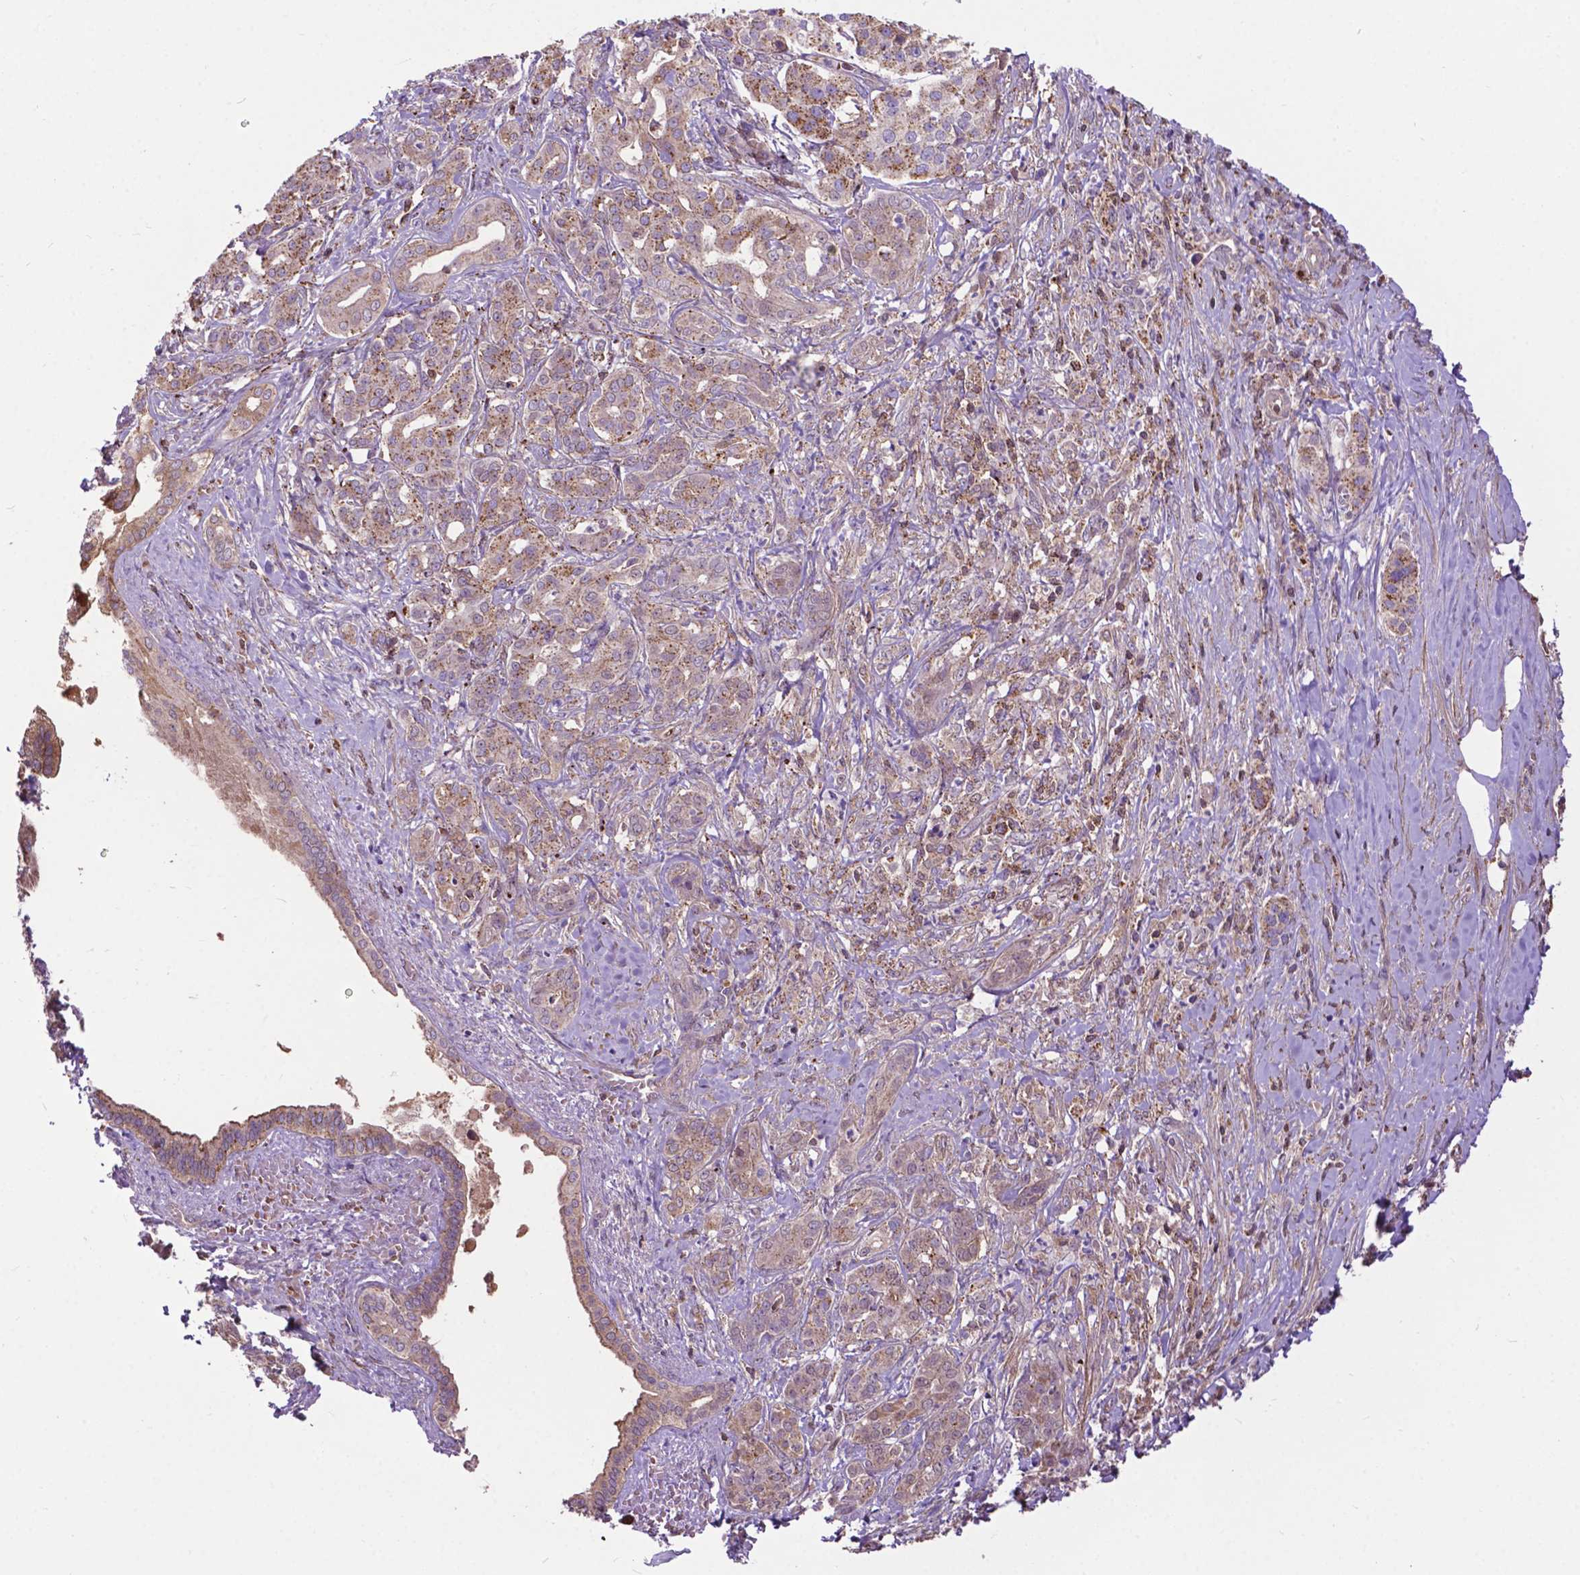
{"staining": {"intensity": "moderate", "quantity": ">75%", "location": "cytoplasmic/membranous"}, "tissue": "pancreatic cancer", "cell_type": "Tumor cells", "image_type": "cancer", "snomed": [{"axis": "morphology", "description": "Normal tissue, NOS"}, {"axis": "morphology", "description": "Inflammation, NOS"}, {"axis": "morphology", "description": "Adenocarcinoma, NOS"}, {"axis": "topography", "description": "Pancreas"}], "caption": "Human pancreatic cancer (adenocarcinoma) stained with a protein marker reveals moderate staining in tumor cells.", "gene": "CHMP4A", "patient": {"sex": "male", "age": 57}}